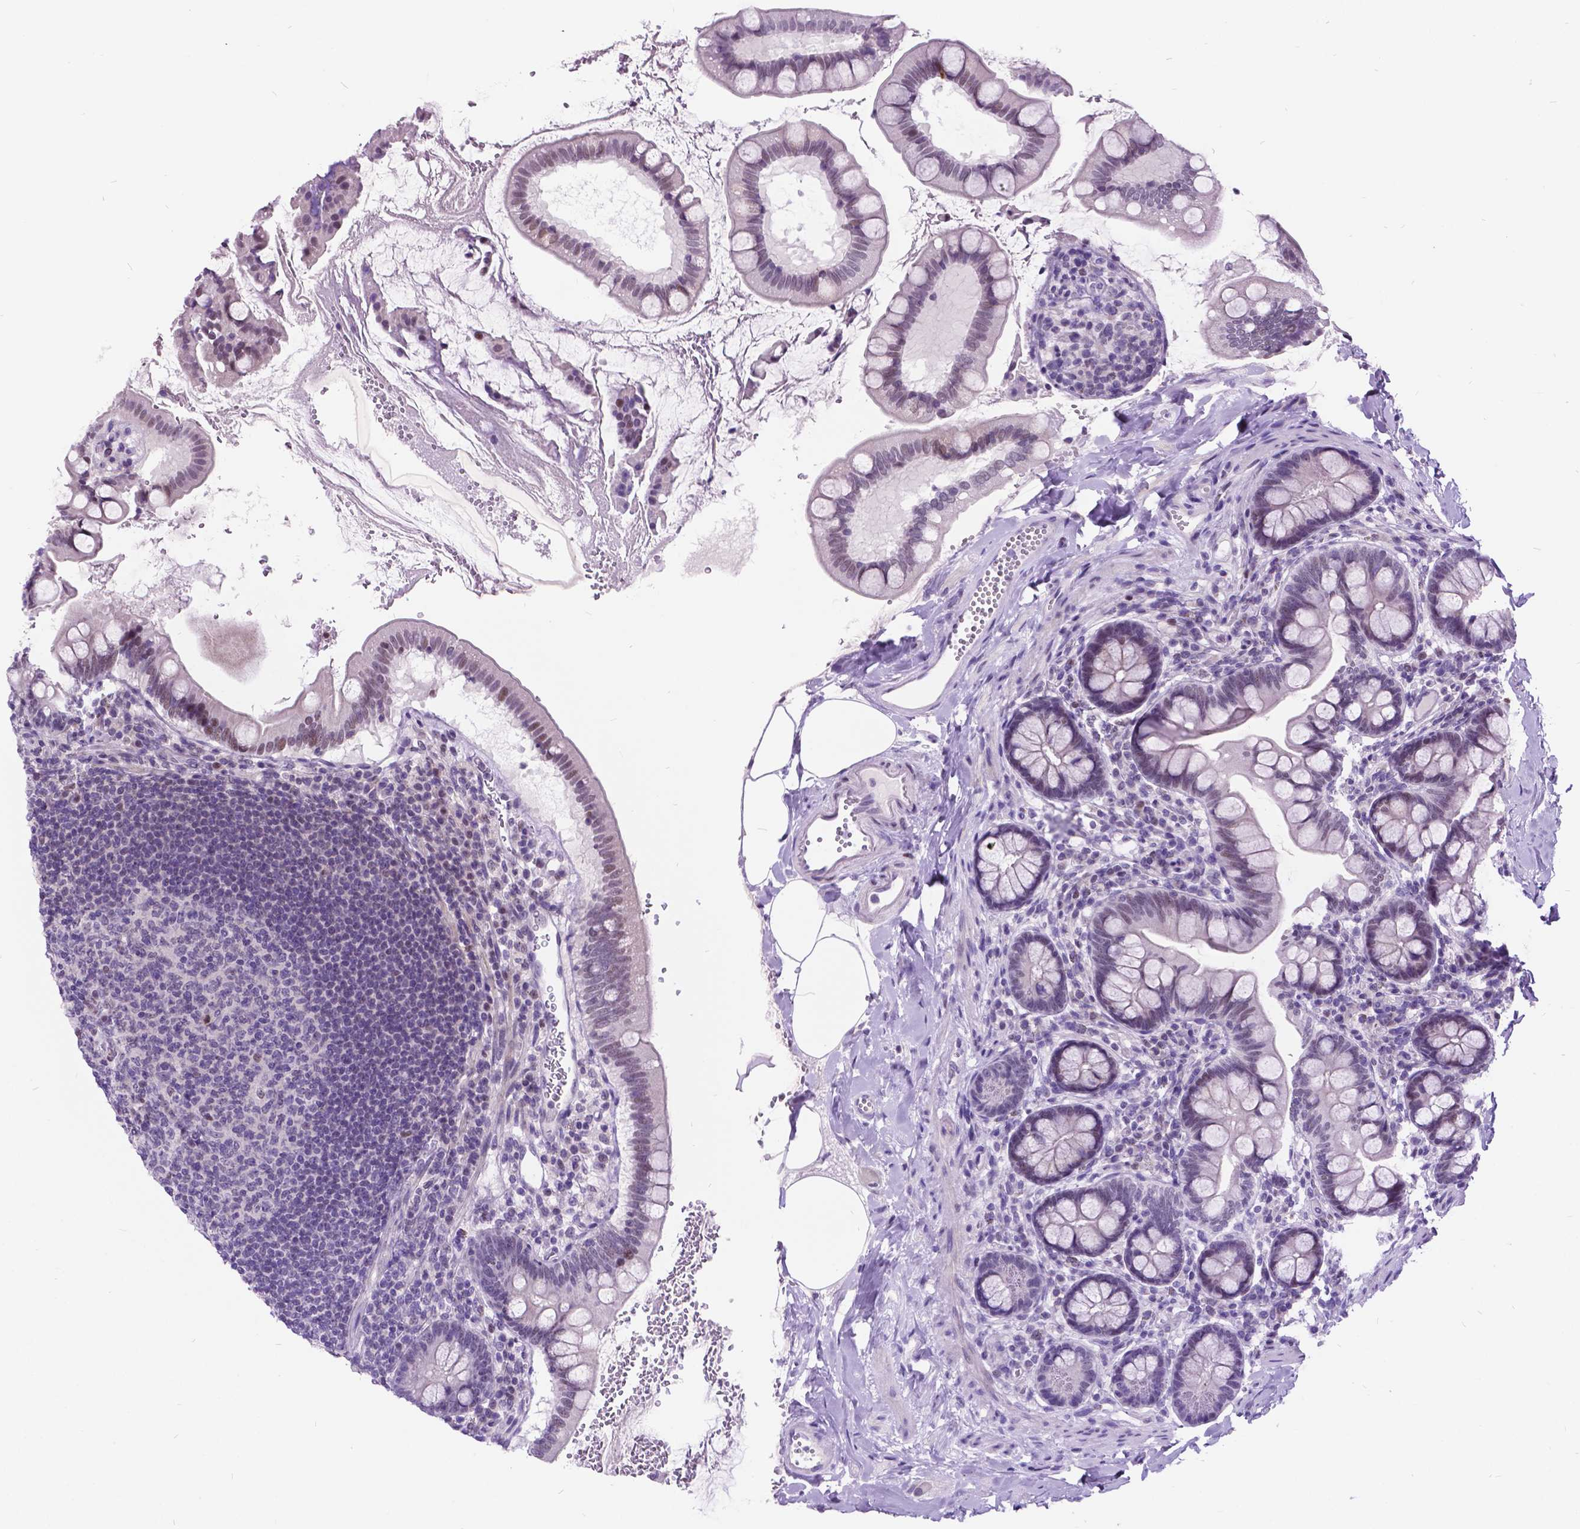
{"staining": {"intensity": "weak", "quantity": "<25%", "location": "nuclear"}, "tissue": "small intestine", "cell_type": "Glandular cells", "image_type": "normal", "snomed": [{"axis": "morphology", "description": "Normal tissue, NOS"}, {"axis": "topography", "description": "Small intestine"}], "caption": "A high-resolution photomicrograph shows IHC staining of unremarkable small intestine, which reveals no significant staining in glandular cells. (Stains: DAB IHC with hematoxylin counter stain, Microscopy: brightfield microscopy at high magnification).", "gene": "DPF3", "patient": {"sex": "female", "age": 56}}